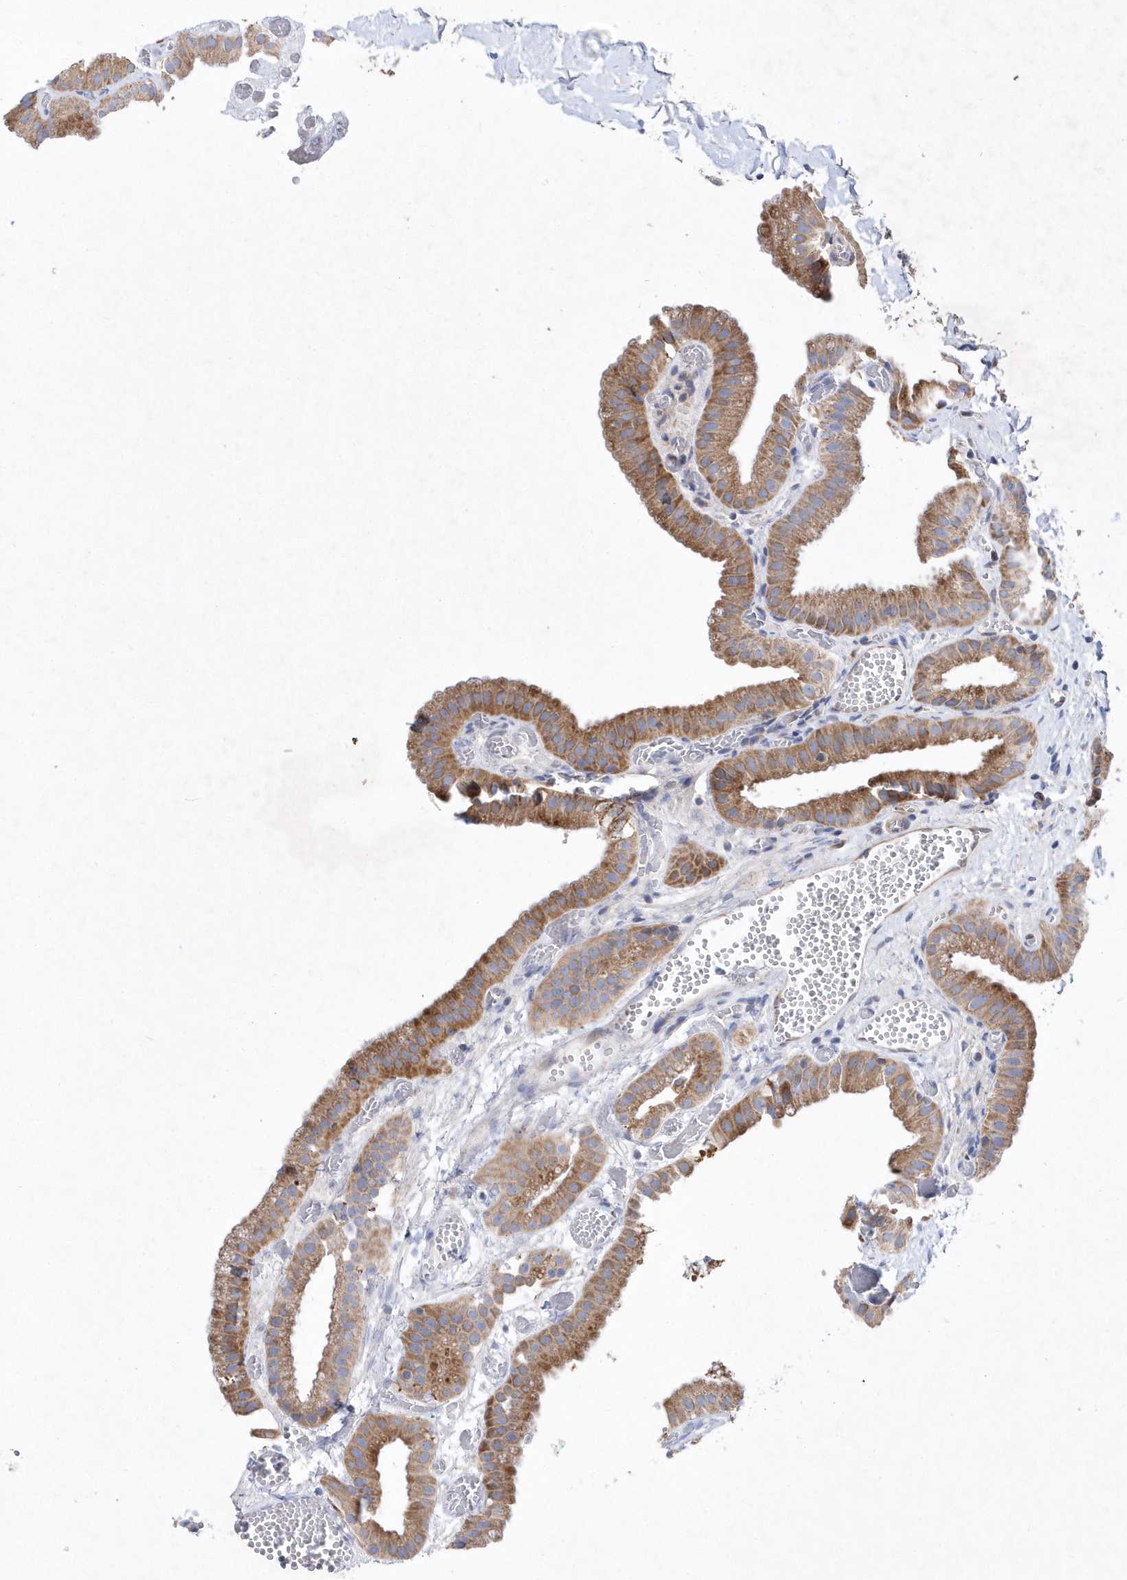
{"staining": {"intensity": "moderate", "quantity": ">75%", "location": "cytoplasmic/membranous"}, "tissue": "gallbladder", "cell_type": "Glandular cells", "image_type": "normal", "snomed": [{"axis": "morphology", "description": "Normal tissue, NOS"}, {"axis": "topography", "description": "Gallbladder"}], "caption": "IHC of unremarkable gallbladder demonstrates medium levels of moderate cytoplasmic/membranous staining in about >75% of glandular cells. The staining was performed using DAB (3,3'-diaminobenzidine) to visualize the protein expression in brown, while the nuclei were stained in blue with hematoxylin (Magnification: 20x).", "gene": "JKAMP", "patient": {"sex": "female", "age": 64}}